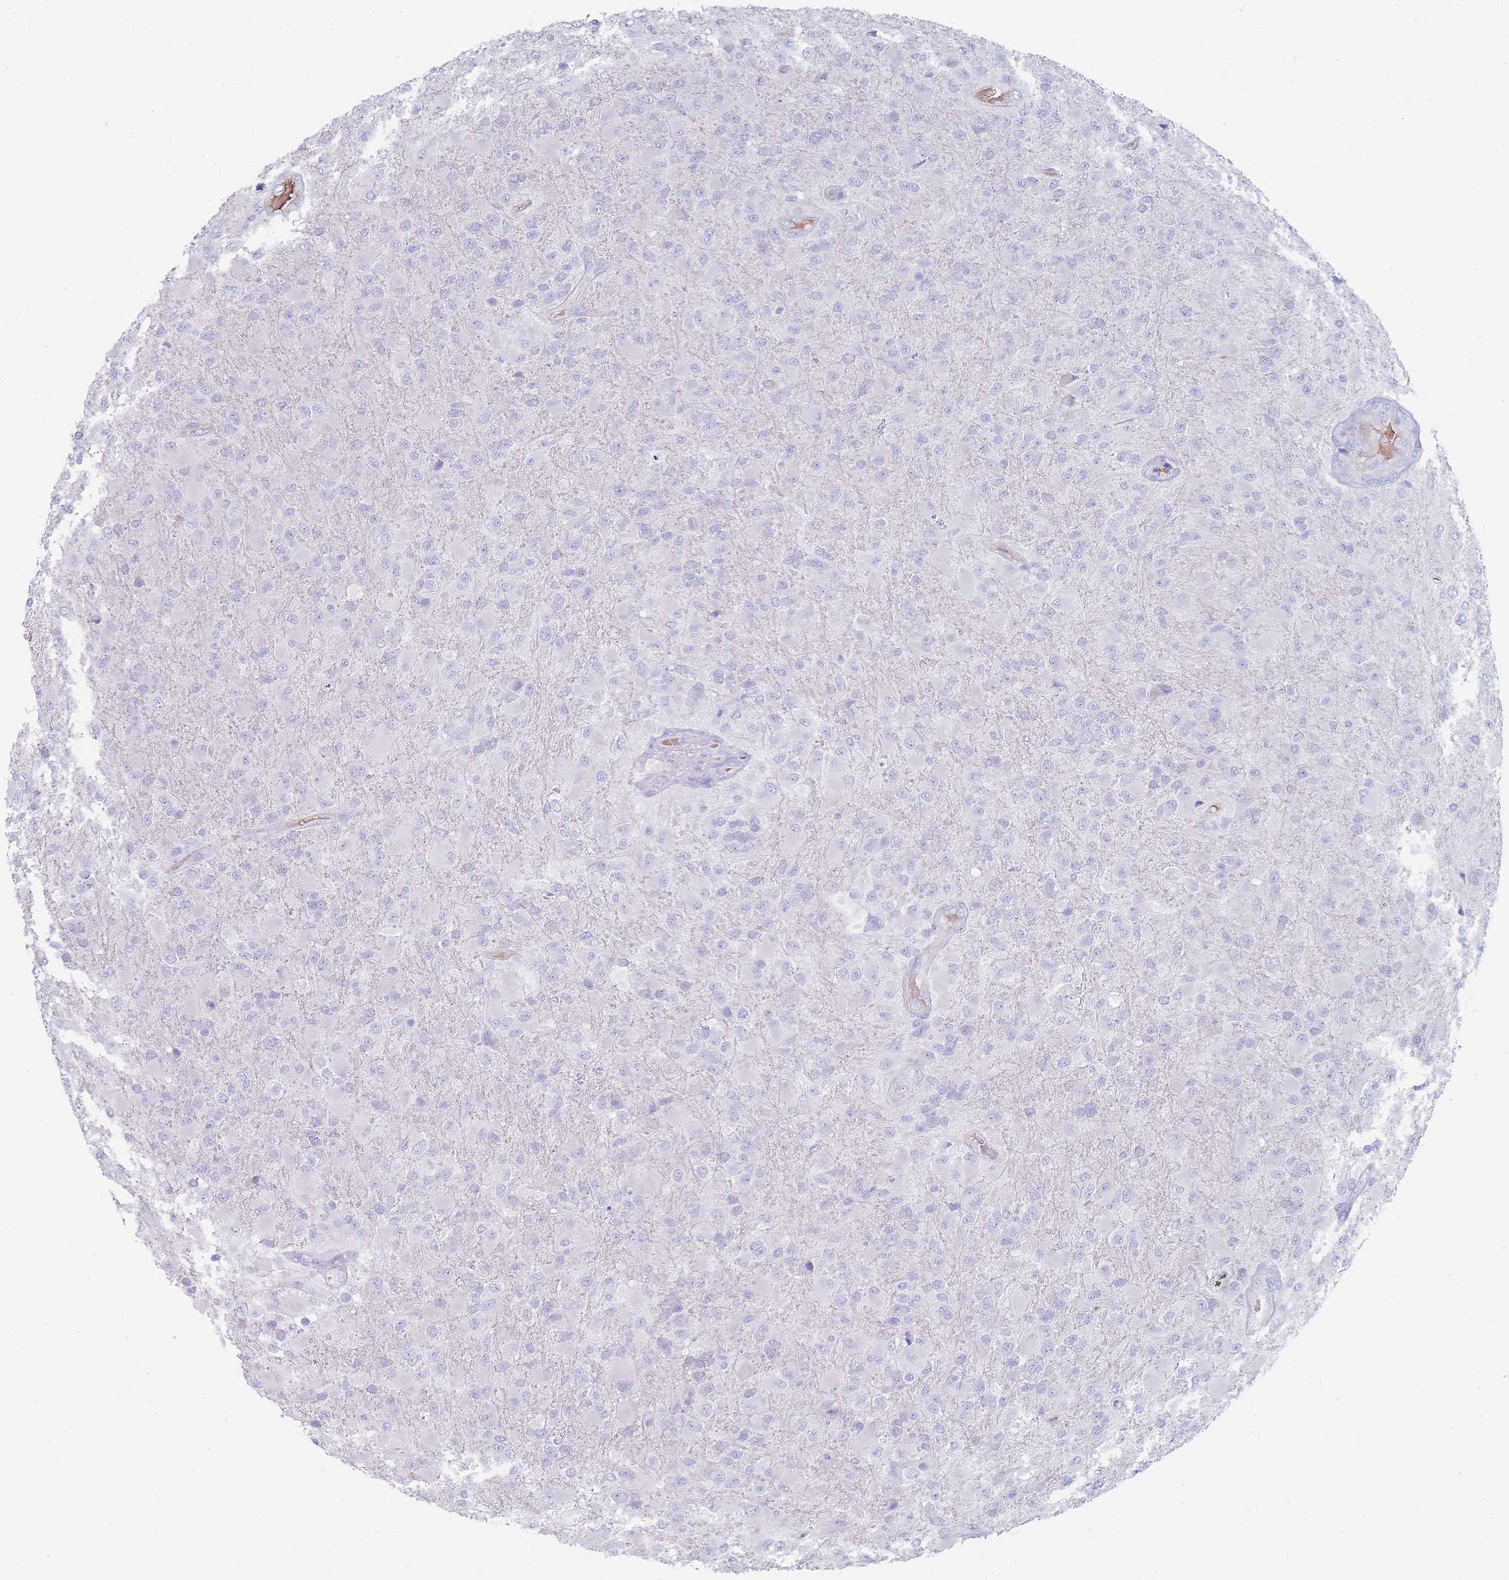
{"staining": {"intensity": "negative", "quantity": "none", "location": "none"}, "tissue": "glioma", "cell_type": "Tumor cells", "image_type": "cancer", "snomed": [{"axis": "morphology", "description": "Glioma, malignant, Low grade"}, {"axis": "topography", "description": "Brain"}], "caption": "Tumor cells are negative for brown protein staining in glioma.", "gene": "HBG2", "patient": {"sex": "male", "age": 65}}